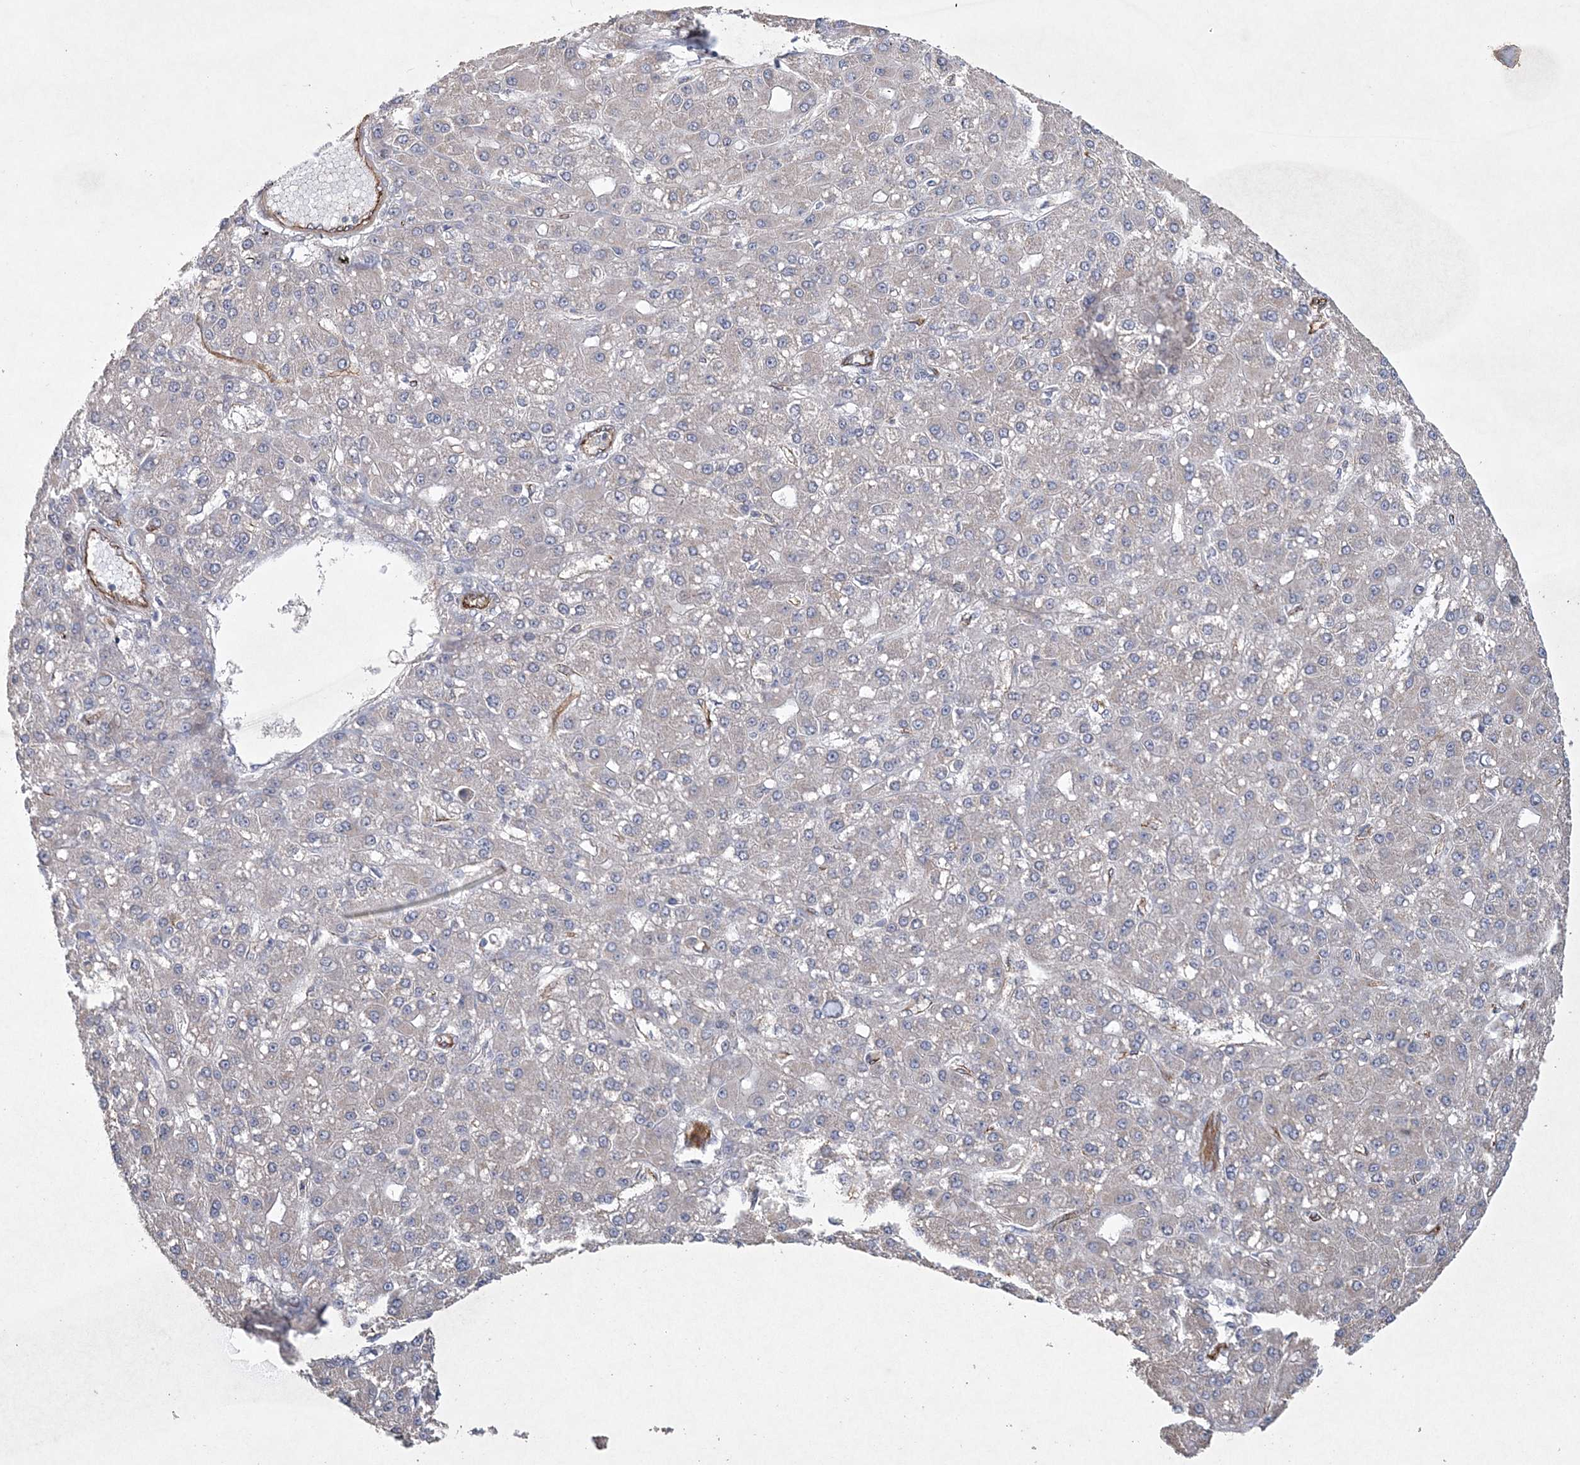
{"staining": {"intensity": "negative", "quantity": "none", "location": "none"}, "tissue": "liver cancer", "cell_type": "Tumor cells", "image_type": "cancer", "snomed": [{"axis": "morphology", "description": "Carcinoma, Hepatocellular, NOS"}, {"axis": "topography", "description": "Liver"}], "caption": "Hepatocellular carcinoma (liver) stained for a protein using immunohistochemistry (IHC) displays no staining tumor cells.", "gene": "DPCD", "patient": {"sex": "male", "age": 67}}